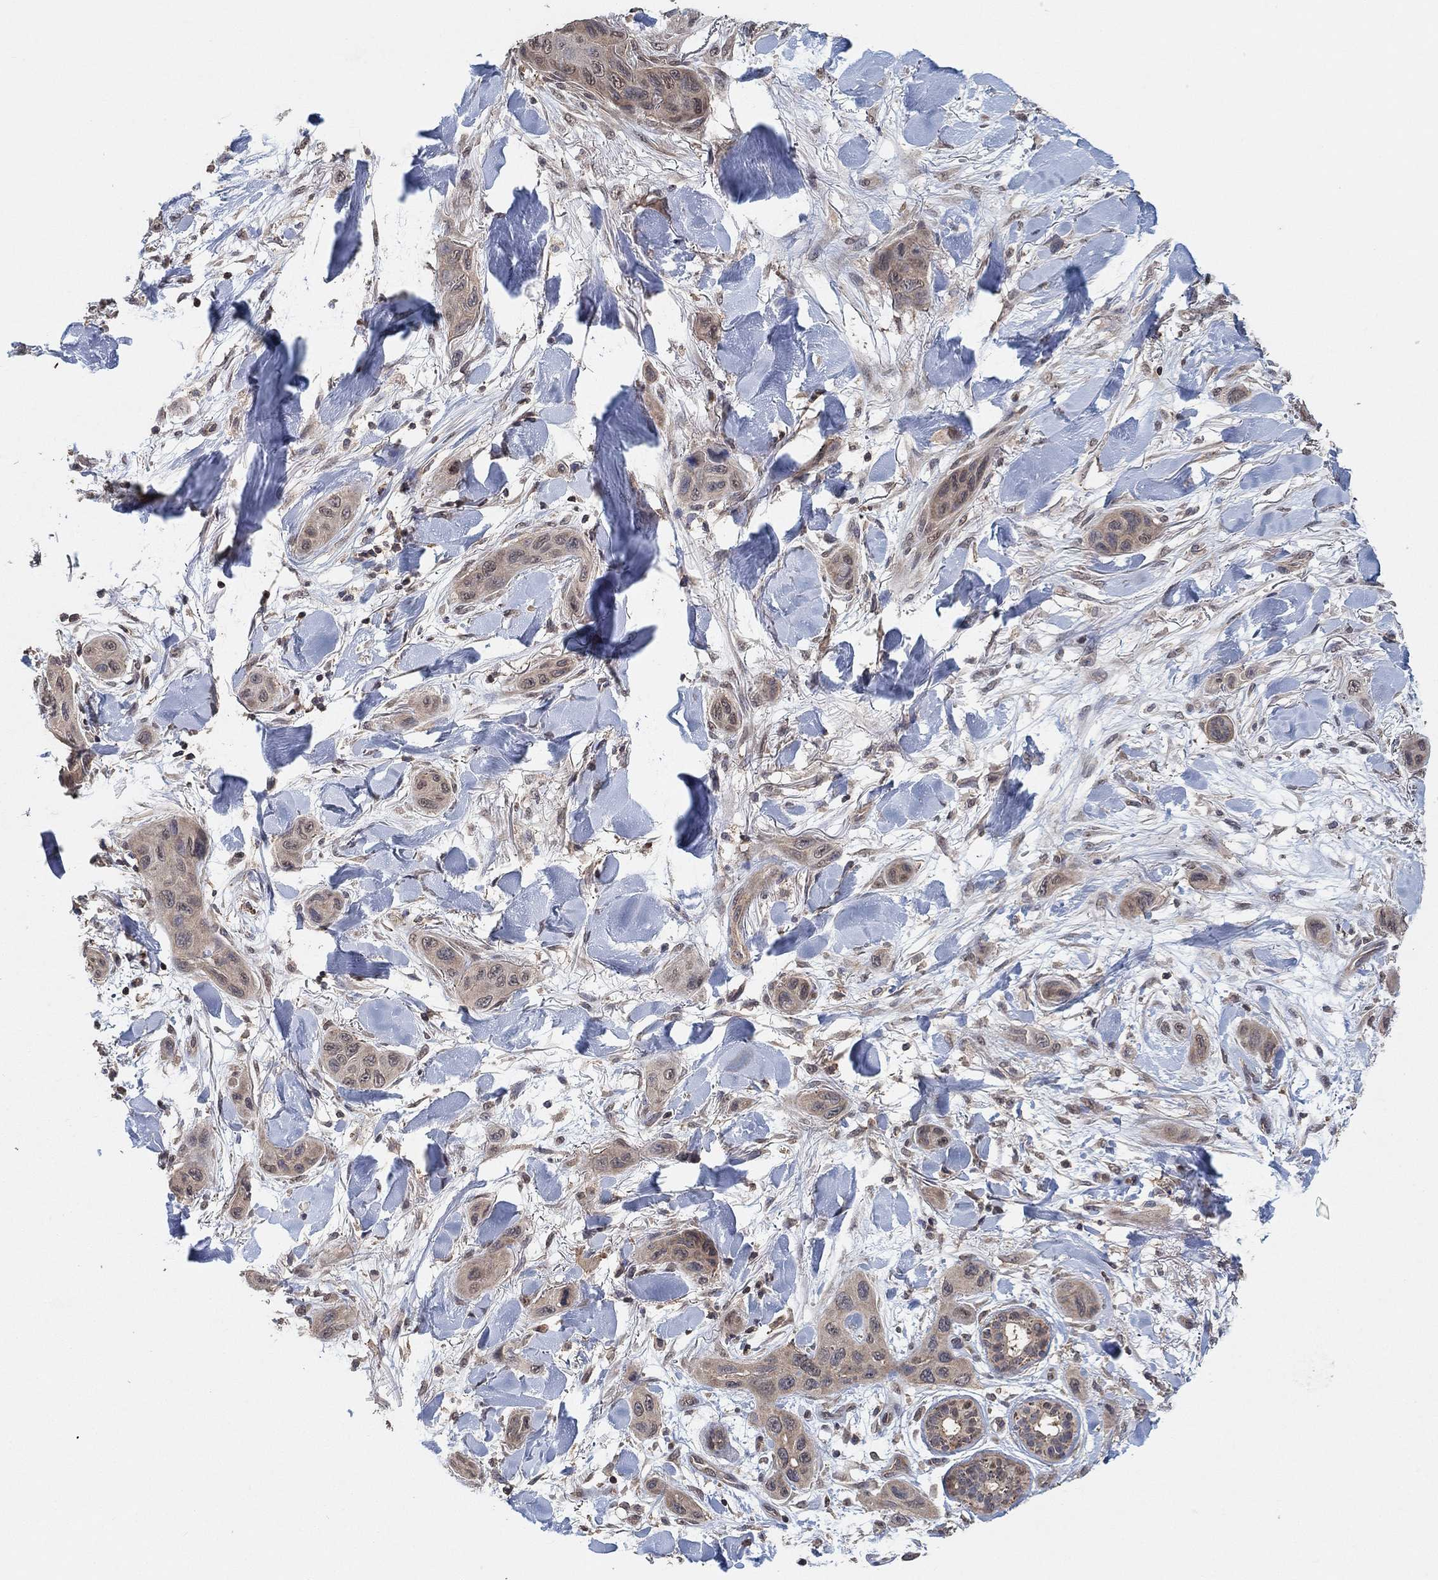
{"staining": {"intensity": "weak", "quantity": "<25%", "location": "cytoplasmic/membranous"}, "tissue": "skin cancer", "cell_type": "Tumor cells", "image_type": "cancer", "snomed": [{"axis": "morphology", "description": "Squamous cell carcinoma, NOS"}, {"axis": "topography", "description": "Skin"}], "caption": "Skin cancer (squamous cell carcinoma) was stained to show a protein in brown. There is no significant expression in tumor cells.", "gene": "CCDC43", "patient": {"sex": "male", "age": 78}}